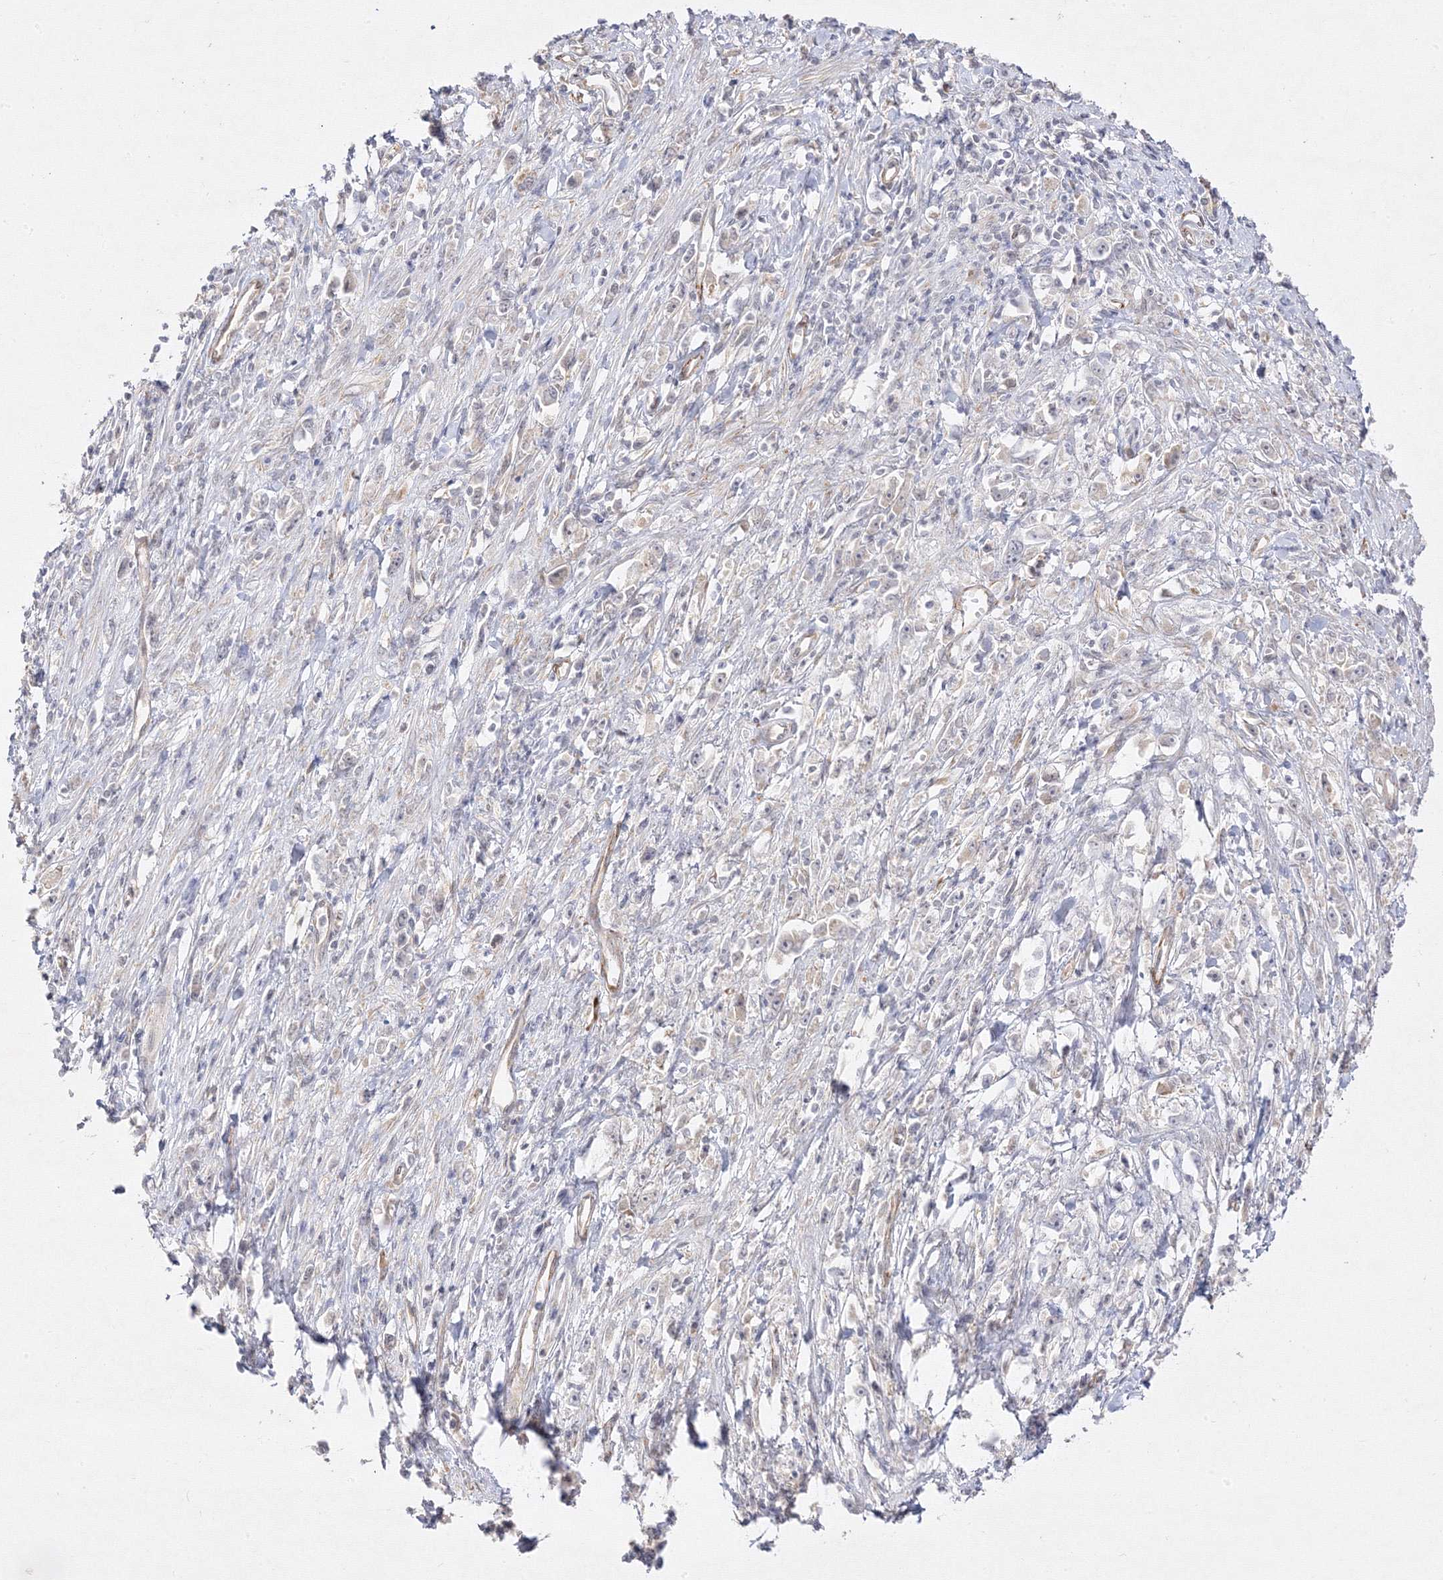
{"staining": {"intensity": "negative", "quantity": "none", "location": "none"}, "tissue": "stomach cancer", "cell_type": "Tumor cells", "image_type": "cancer", "snomed": [{"axis": "morphology", "description": "Adenocarcinoma, NOS"}, {"axis": "topography", "description": "Stomach"}], "caption": "Human stomach adenocarcinoma stained for a protein using immunohistochemistry displays no positivity in tumor cells.", "gene": "C2CD2", "patient": {"sex": "female", "age": 59}}